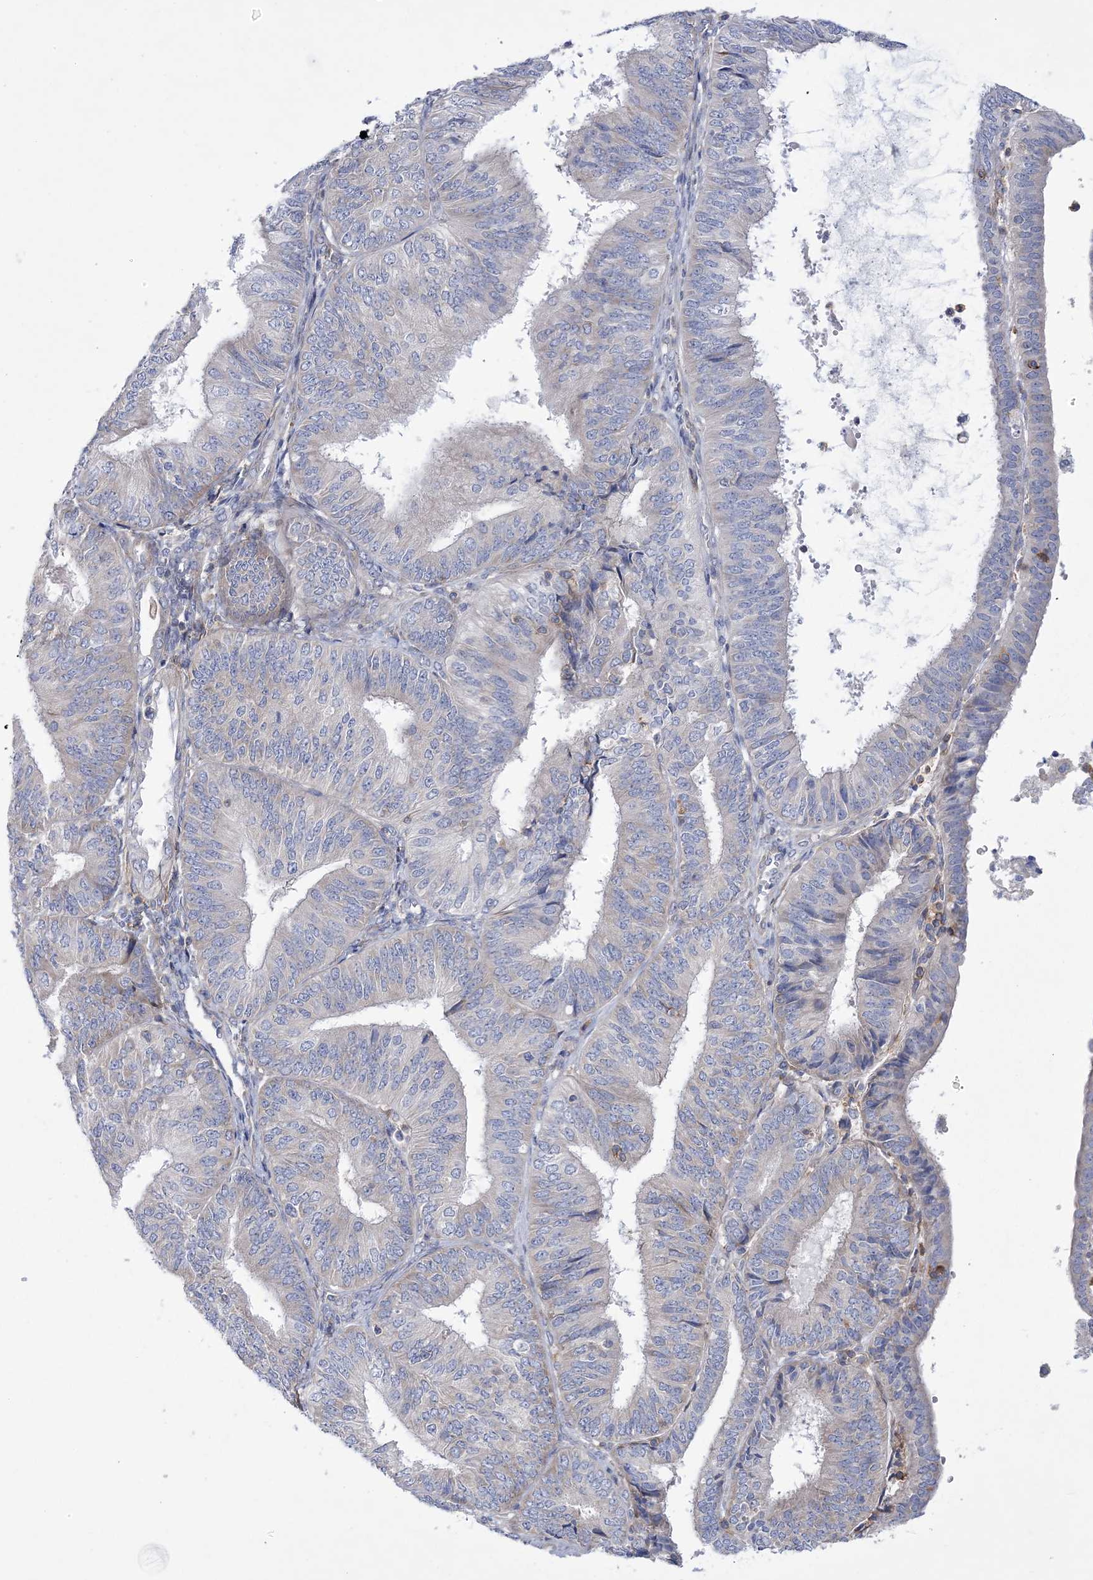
{"staining": {"intensity": "negative", "quantity": "none", "location": "none"}, "tissue": "endometrial cancer", "cell_type": "Tumor cells", "image_type": "cancer", "snomed": [{"axis": "morphology", "description": "Adenocarcinoma, NOS"}, {"axis": "topography", "description": "Endometrium"}], "caption": "DAB immunohistochemical staining of endometrial adenocarcinoma displays no significant staining in tumor cells. The staining is performed using DAB (3,3'-diaminobenzidine) brown chromogen with nuclei counter-stained in using hematoxylin.", "gene": "ARSJ", "patient": {"sex": "female", "age": 58}}